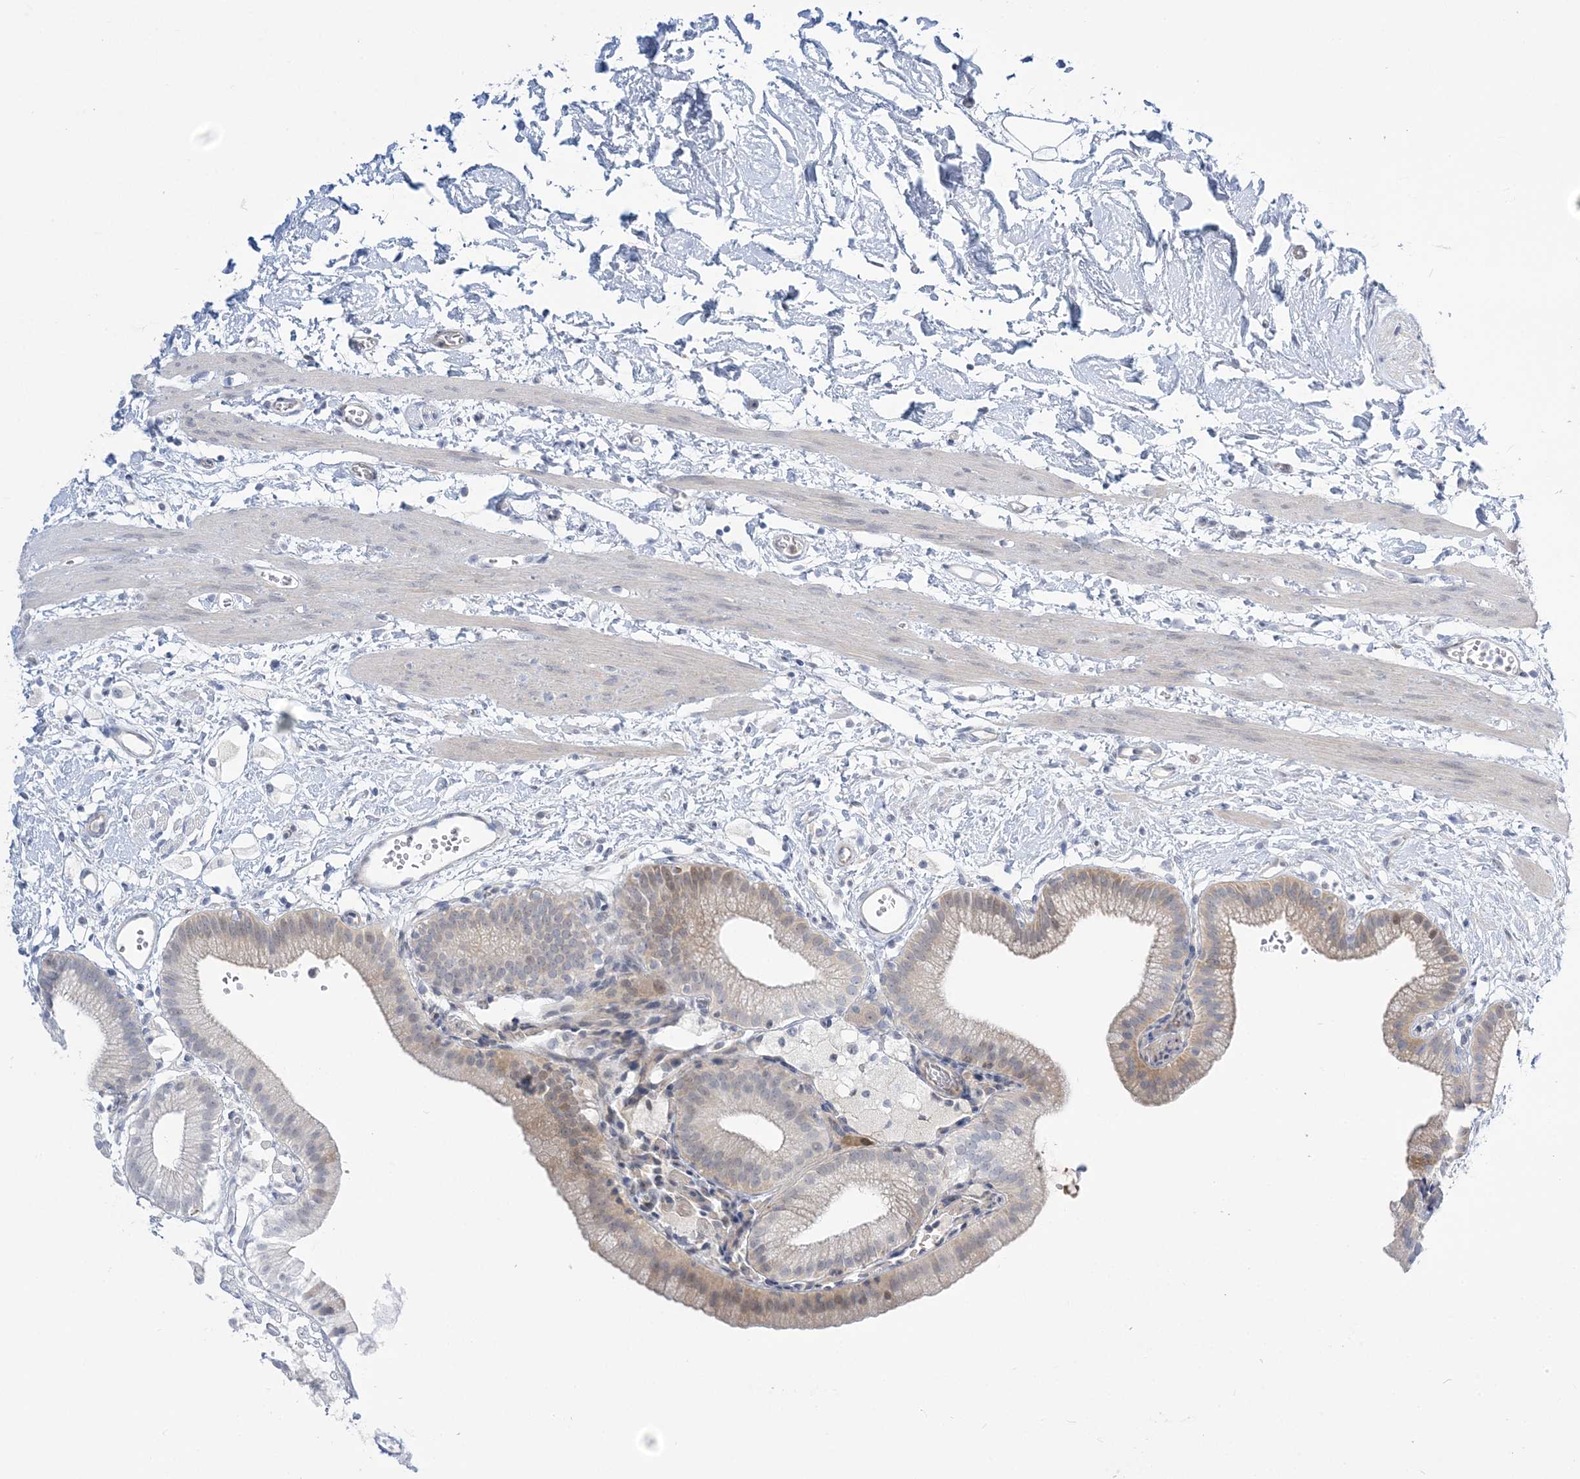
{"staining": {"intensity": "moderate", "quantity": "<25%", "location": "cytoplasmic/membranous"}, "tissue": "gallbladder", "cell_type": "Glandular cells", "image_type": "normal", "snomed": [{"axis": "morphology", "description": "Normal tissue, NOS"}, {"axis": "topography", "description": "Gallbladder"}], "caption": "Immunohistochemistry (IHC) histopathology image of benign human gallbladder stained for a protein (brown), which shows low levels of moderate cytoplasmic/membranous expression in approximately <25% of glandular cells.", "gene": "THADA", "patient": {"sex": "male", "age": 55}}